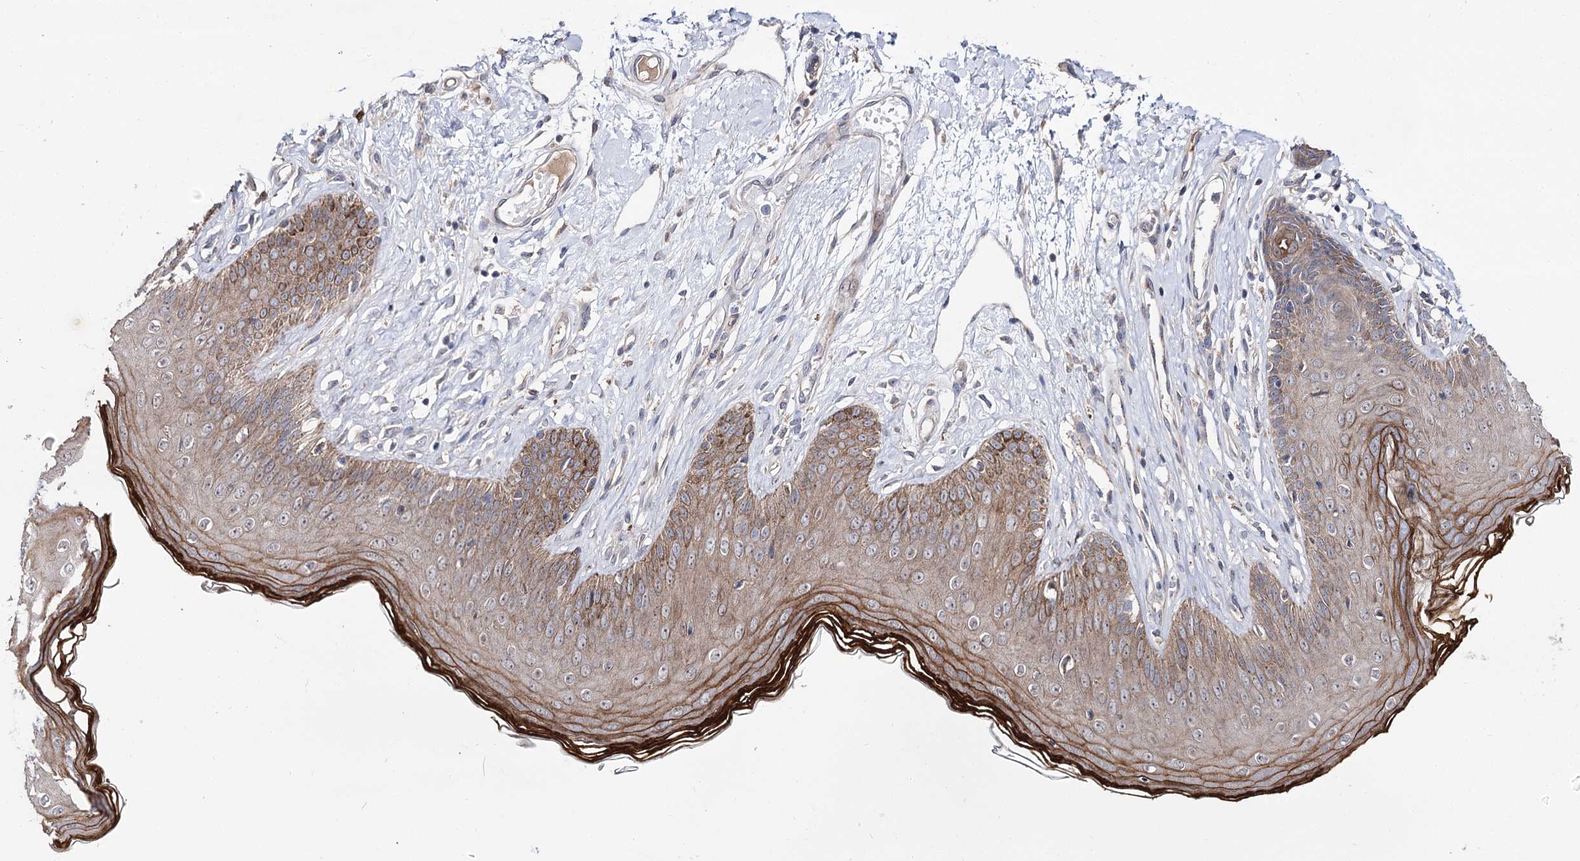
{"staining": {"intensity": "moderate", "quantity": ">75%", "location": "cytoplasmic/membranous"}, "tissue": "skin", "cell_type": "Epidermal cells", "image_type": "normal", "snomed": [{"axis": "morphology", "description": "Normal tissue, NOS"}, {"axis": "morphology", "description": "Squamous cell carcinoma, NOS"}, {"axis": "topography", "description": "Vulva"}], "caption": "Skin stained with IHC shows moderate cytoplasmic/membranous expression in approximately >75% of epidermal cells.", "gene": "ARHGAP32", "patient": {"sex": "female", "age": 85}}